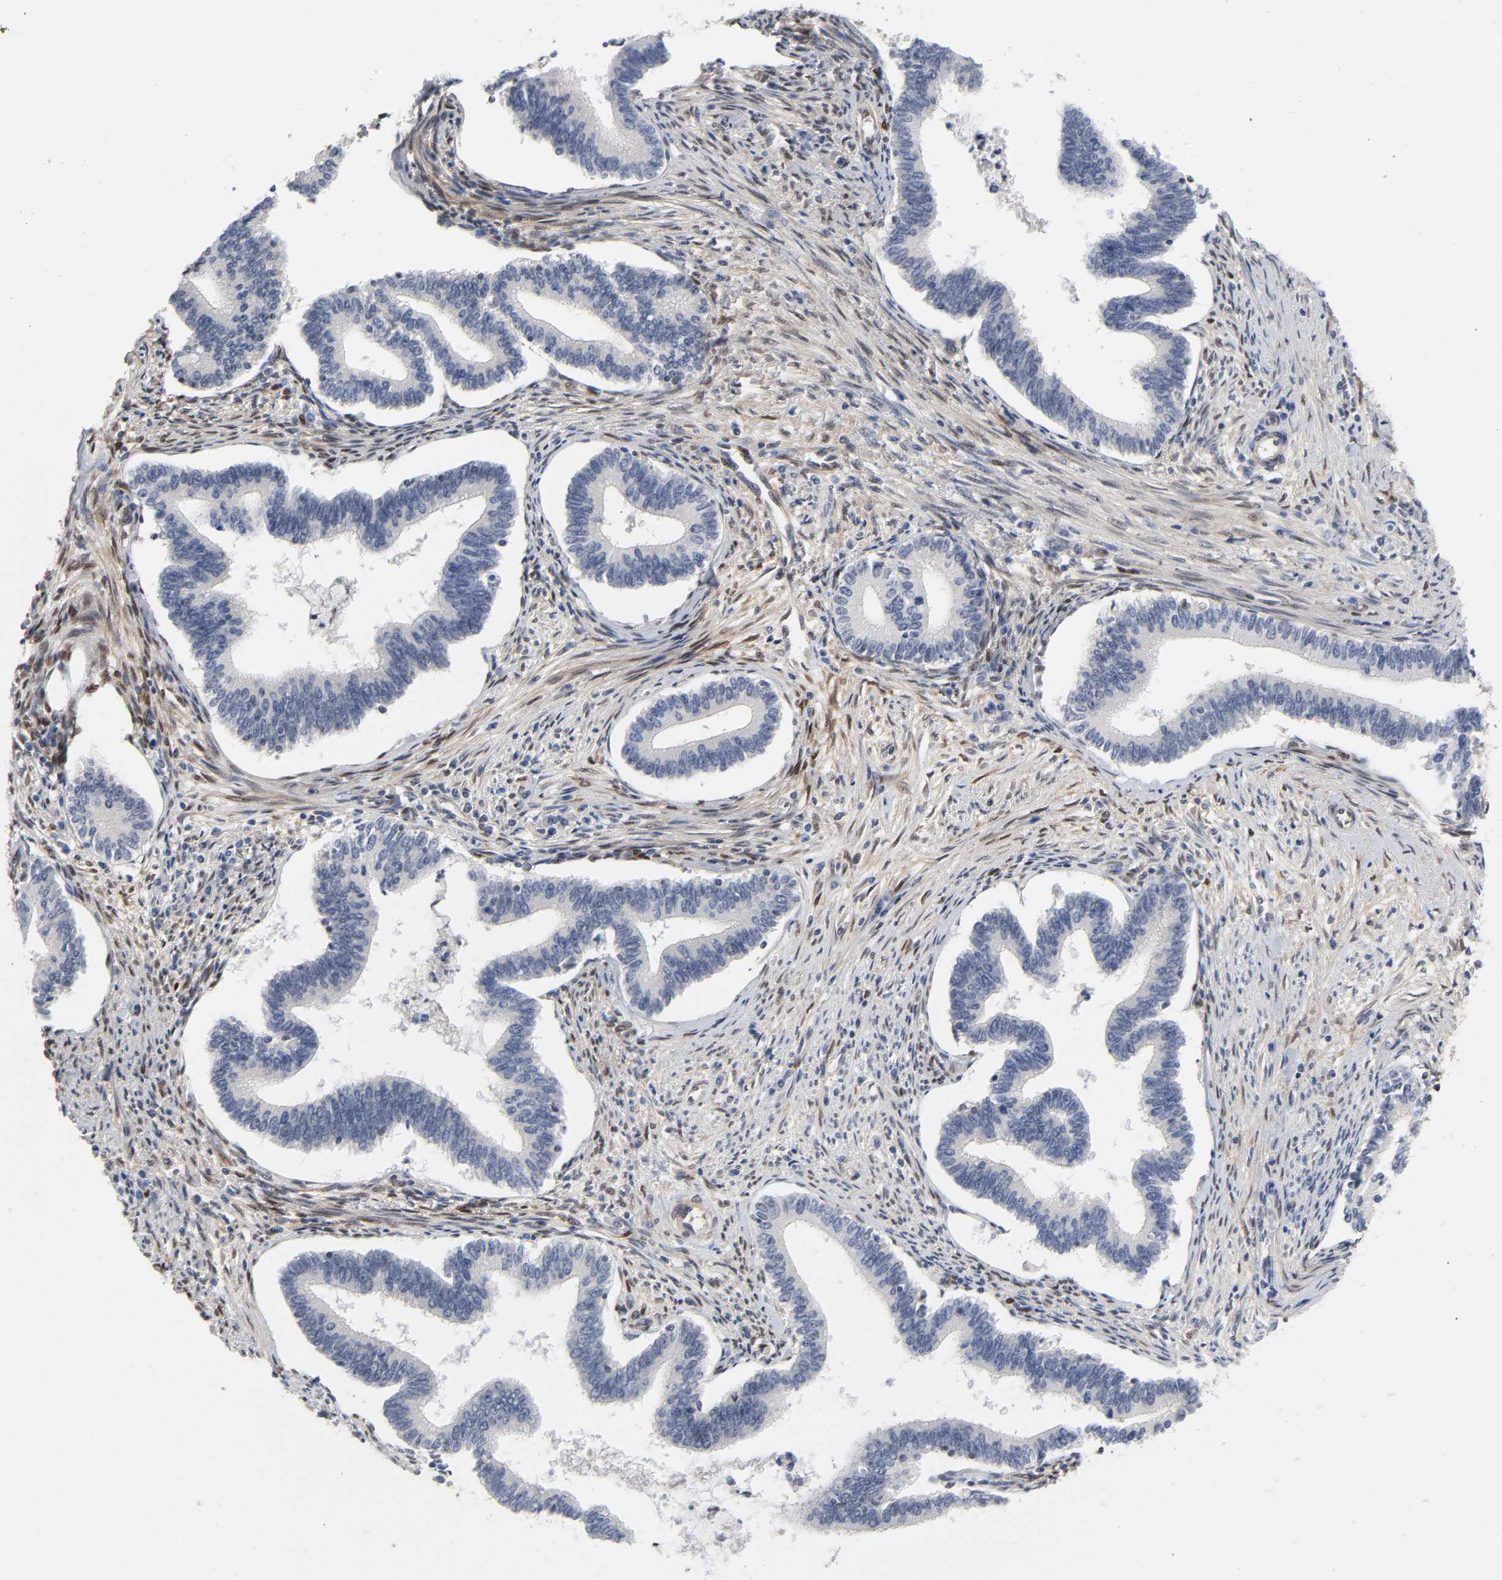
{"staining": {"intensity": "negative", "quantity": "none", "location": "none"}, "tissue": "cervical cancer", "cell_type": "Tumor cells", "image_type": "cancer", "snomed": [{"axis": "morphology", "description": "Adenocarcinoma, NOS"}, {"axis": "topography", "description": "Cervix"}], "caption": "IHC image of cervical cancer (adenocarcinoma) stained for a protein (brown), which displays no positivity in tumor cells.", "gene": "PTEN", "patient": {"sex": "female", "age": 36}}